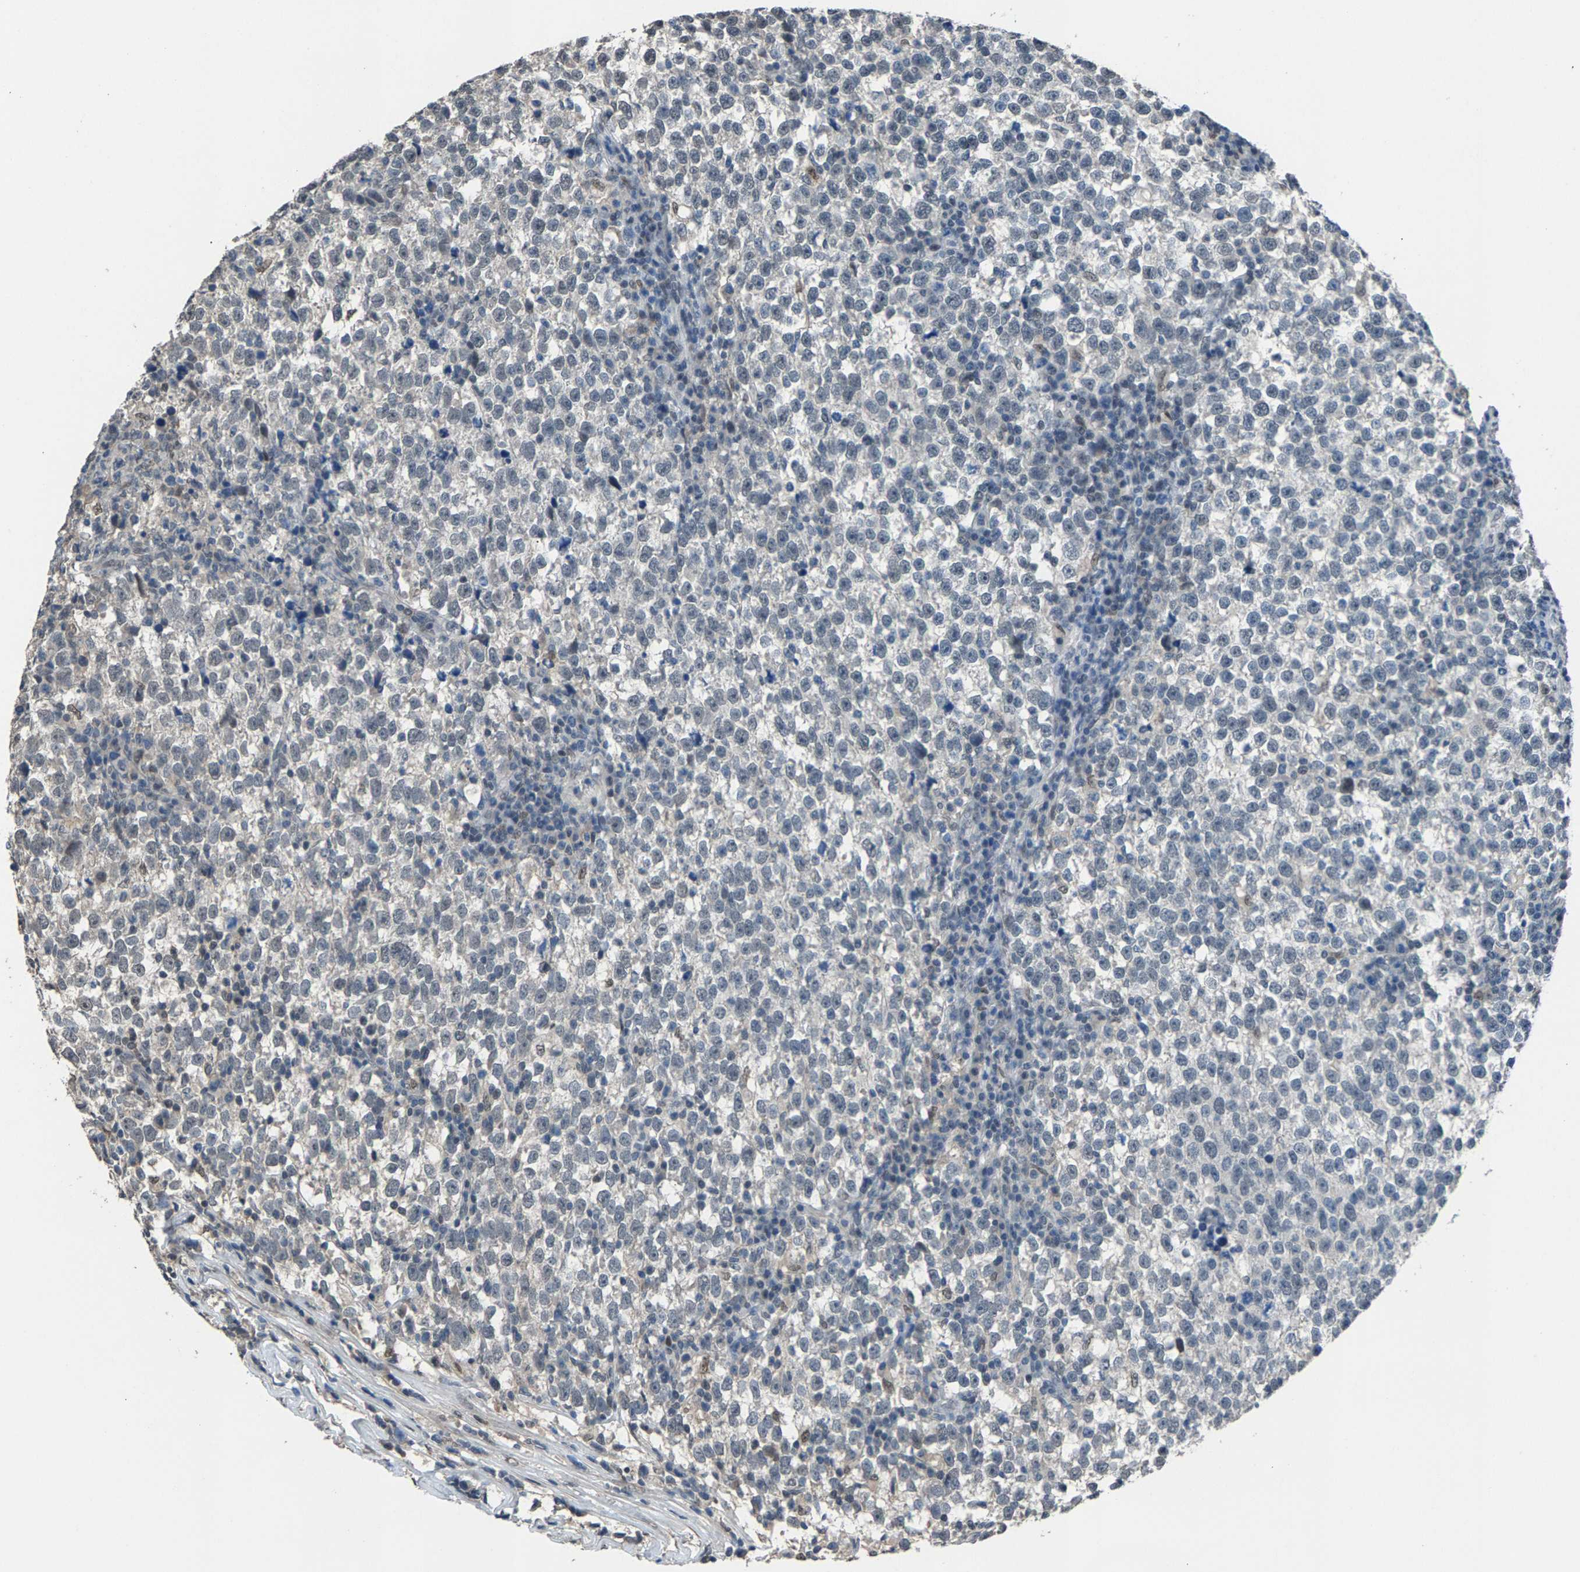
{"staining": {"intensity": "negative", "quantity": "none", "location": "none"}, "tissue": "testis cancer", "cell_type": "Tumor cells", "image_type": "cancer", "snomed": [{"axis": "morphology", "description": "Normal tissue, NOS"}, {"axis": "morphology", "description": "Seminoma, NOS"}, {"axis": "topography", "description": "Testis"}], "caption": "IHC of human testis cancer (seminoma) demonstrates no staining in tumor cells.", "gene": "ZNF276", "patient": {"sex": "male", "age": 43}}